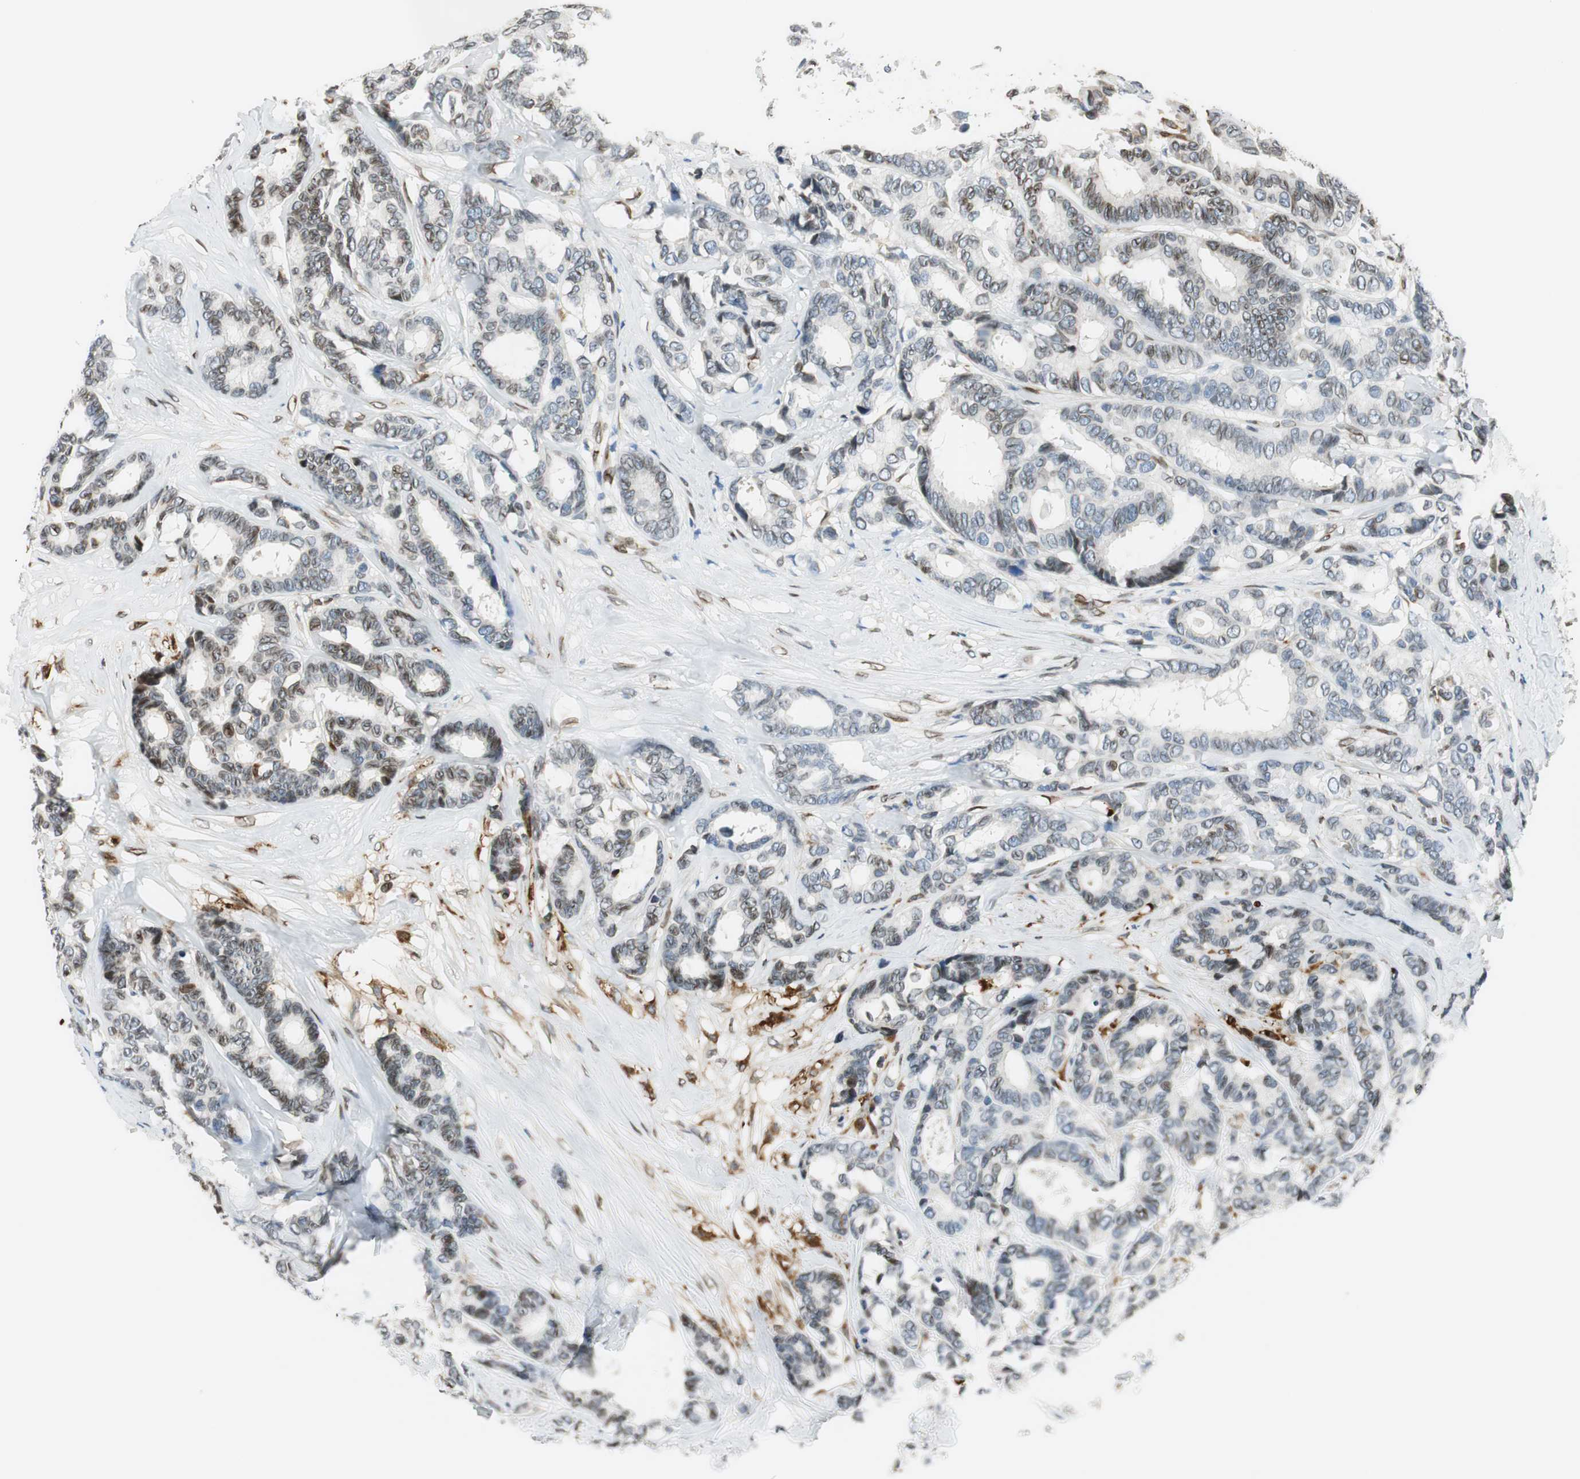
{"staining": {"intensity": "moderate", "quantity": "<25%", "location": "nuclear"}, "tissue": "breast cancer", "cell_type": "Tumor cells", "image_type": "cancer", "snomed": [{"axis": "morphology", "description": "Duct carcinoma"}, {"axis": "topography", "description": "Breast"}], "caption": "Immunohistochemical staining of human breast cancer displays low levels of moderate nuclear positivity in about <25% of tumor cells. (DAB = brown stain, brightfield microscopy at high magnification).", "gene": "TMEM260", "patient": {"sex": "female", "age": 87}}